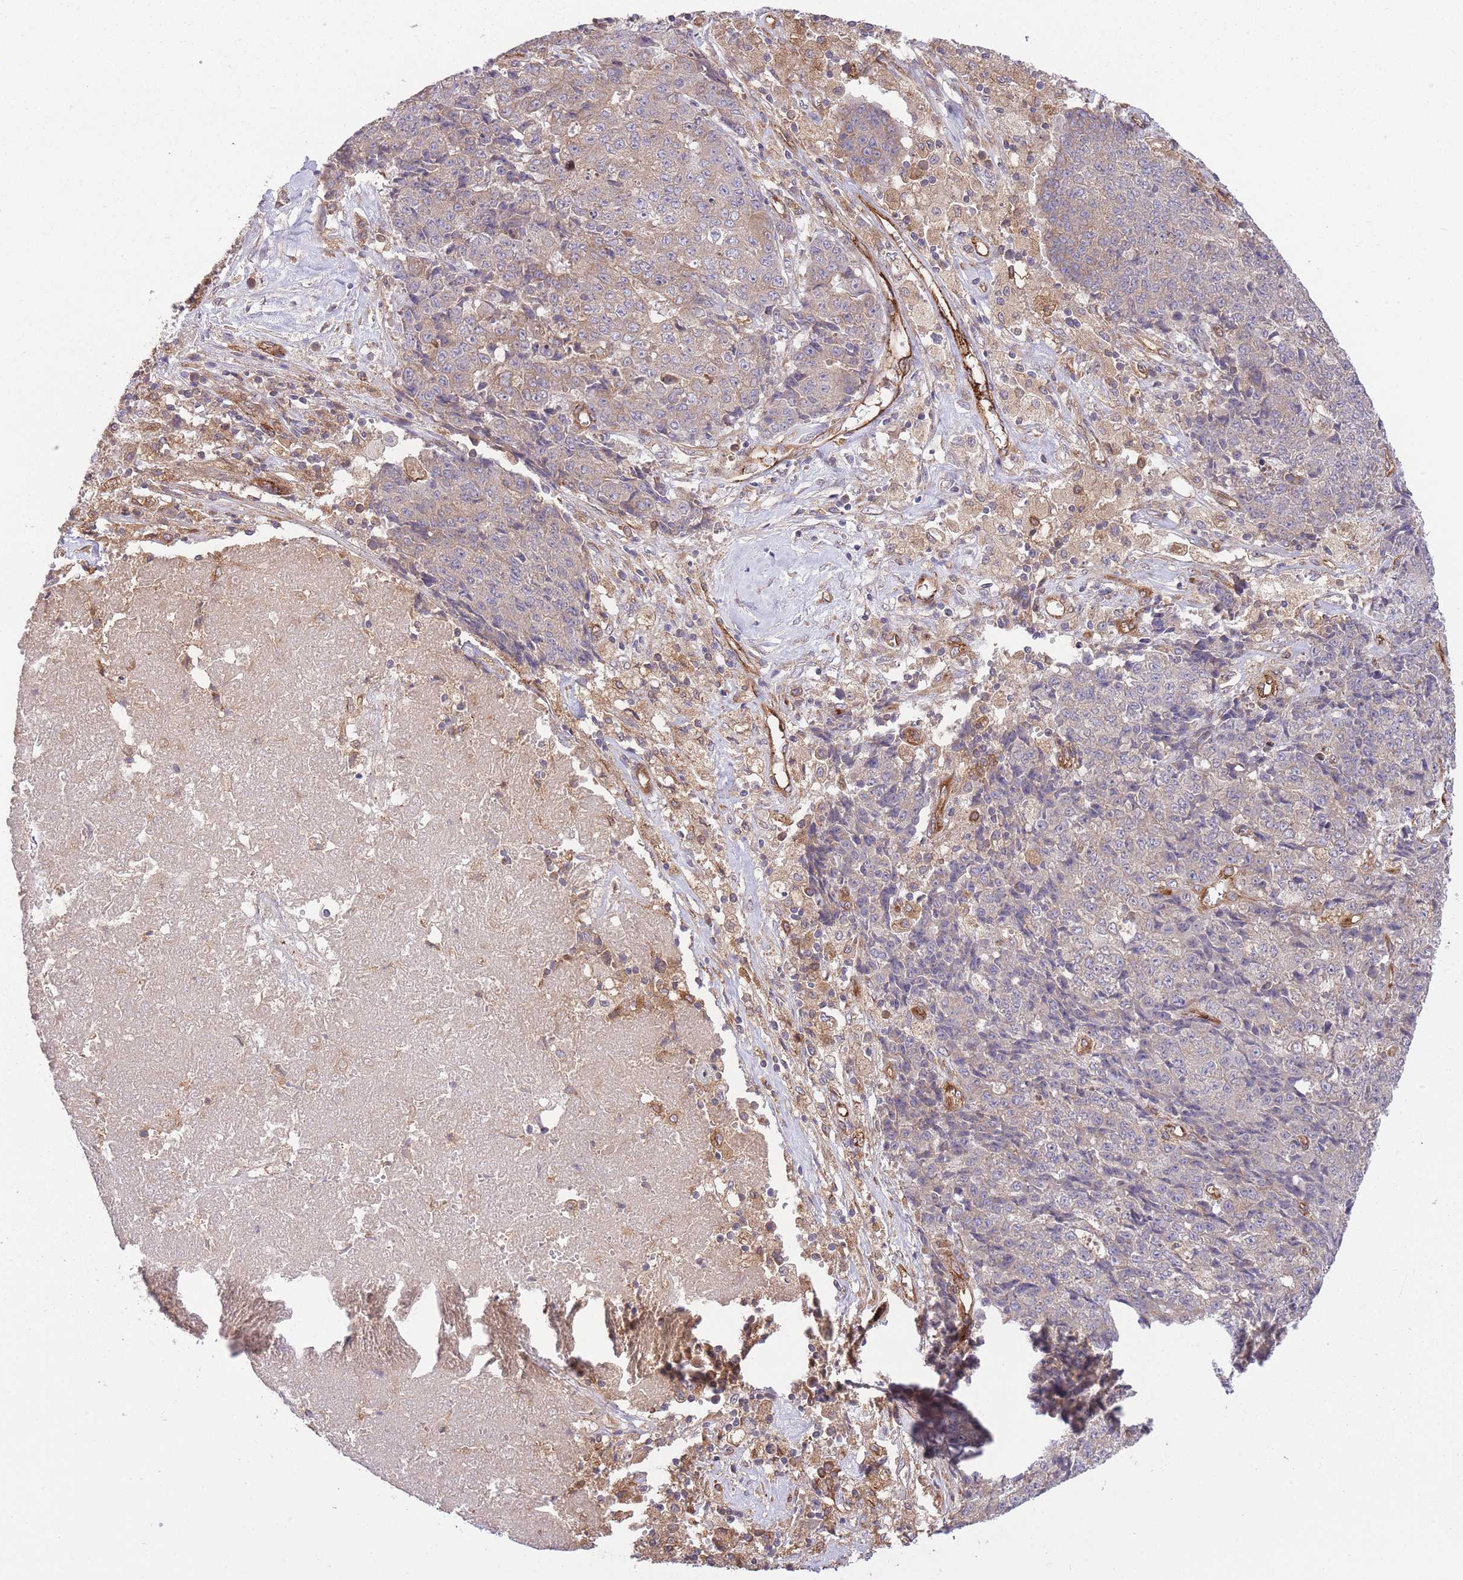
{"staining": {"intensity": "moderate", "quantity": "<25%", "location": "cytoplasmic/membranous"}, "tissue": "ovarian cancer", "cell_type": "Tumor cells", "image_type": "cancer", "snomed": [{"axis": "morphology", "description": "Carcinoma, endometroid"}, {"axis": "topography", "description": "Ovary"}], "caption": "This photomicrograph demonstrates IHC staining of endometroid carcinoma (ovarian), with low moderate cytoplasmic/membranous positivity in approximately <25% of tumor cells.", "gene": "CISH", "patient": {"sex": "female", "age": 42}}